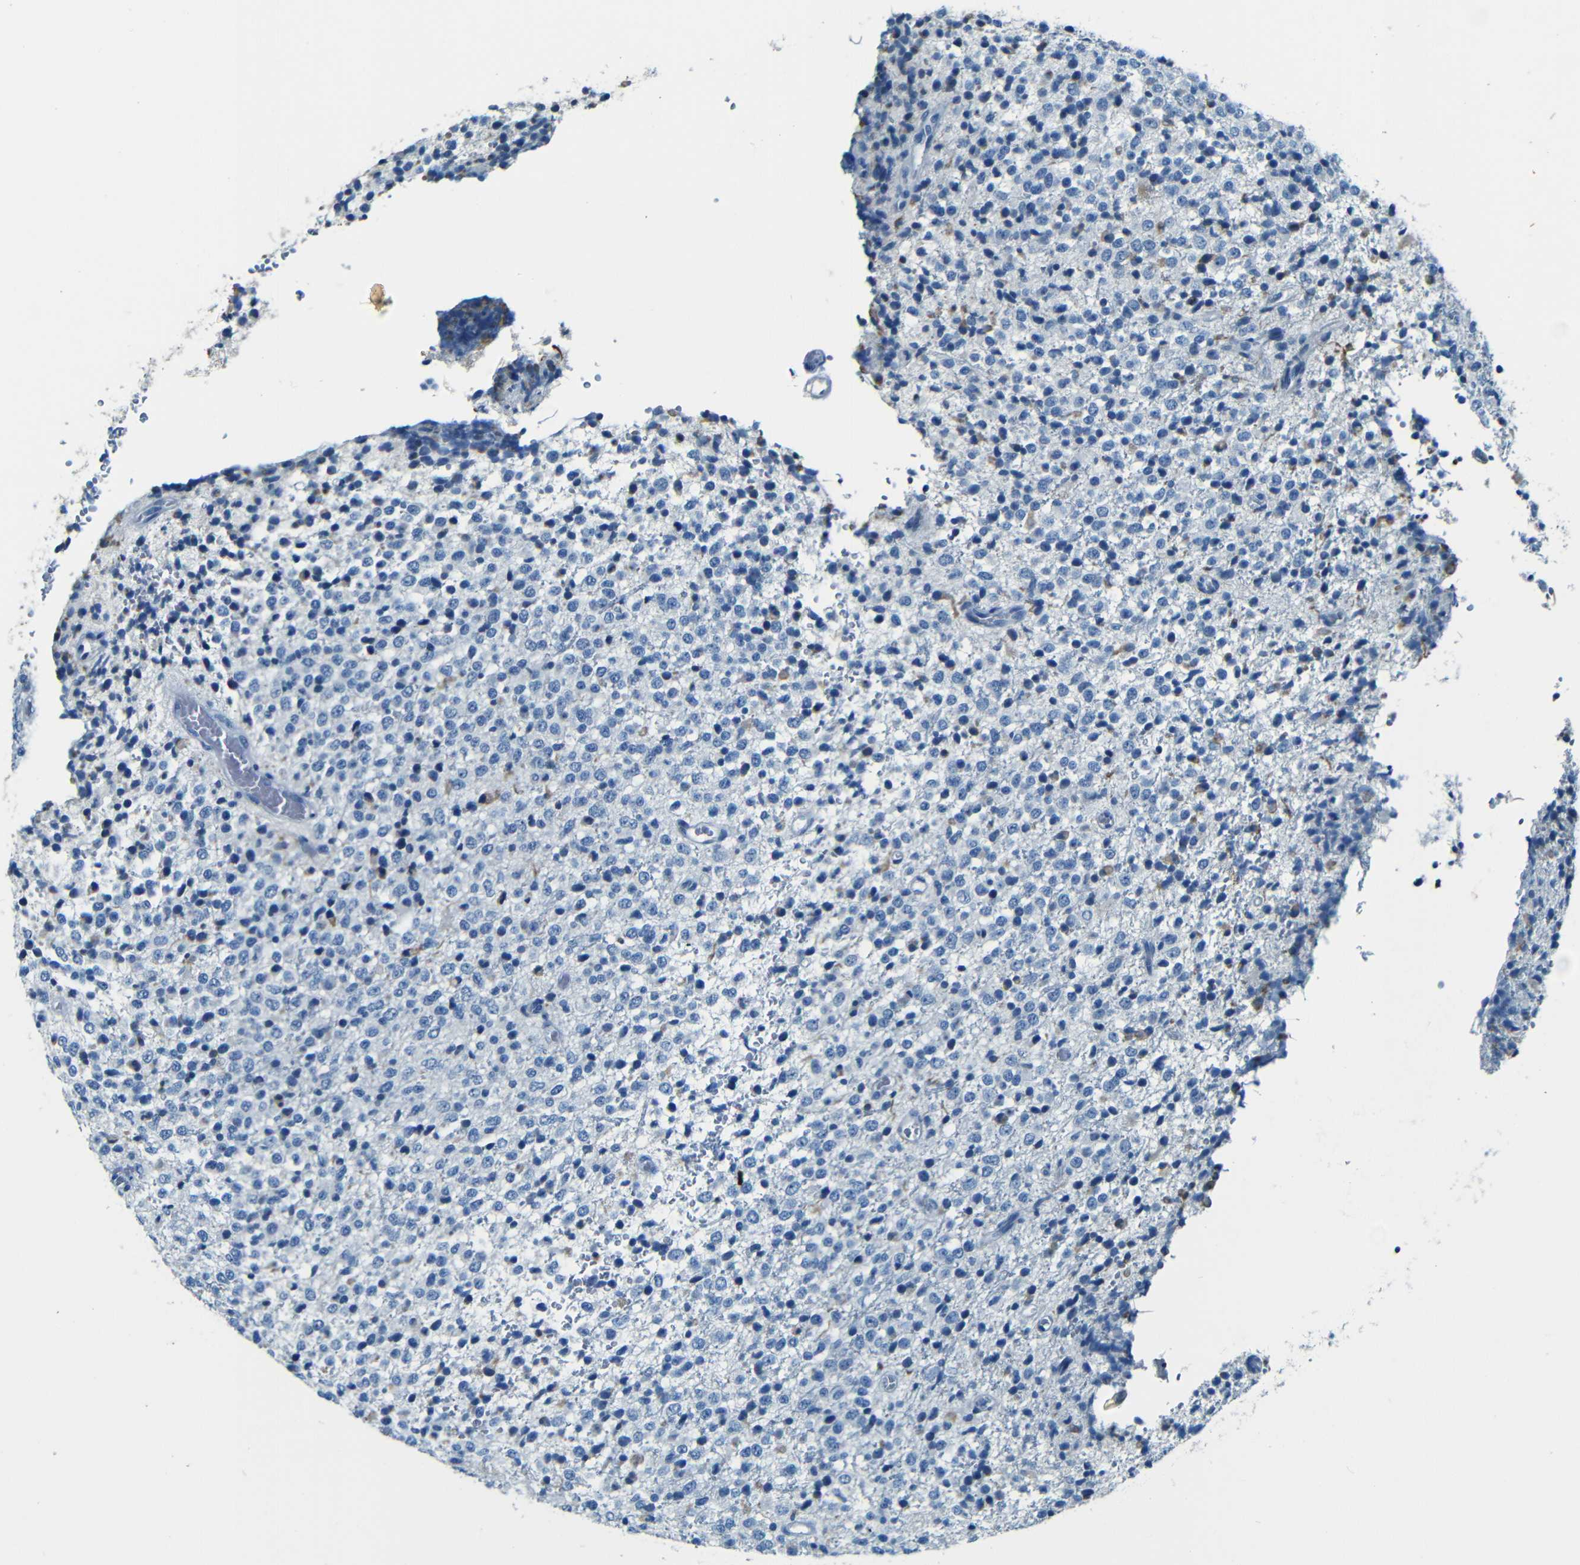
{"staining": {"intensity": "weak", "quantity": "<25%", "location": "cytoplasmic/membranous"}, "tissue": "glioma", "cell_type": "Tumor cells", "image_type": "cancer", "snomed": [{"axis": "morphology", "description": "Glioma, malignant, High grade"}, {"axis": "topography", "description": "pancreas cauda"}], "caption": "This is an IHC photomicrograph of malignant glioma (high-grade). There is no positivity in tumor cells.", "gene": "ZMAT1", "patient": {"sex": "male", "age": 60}}